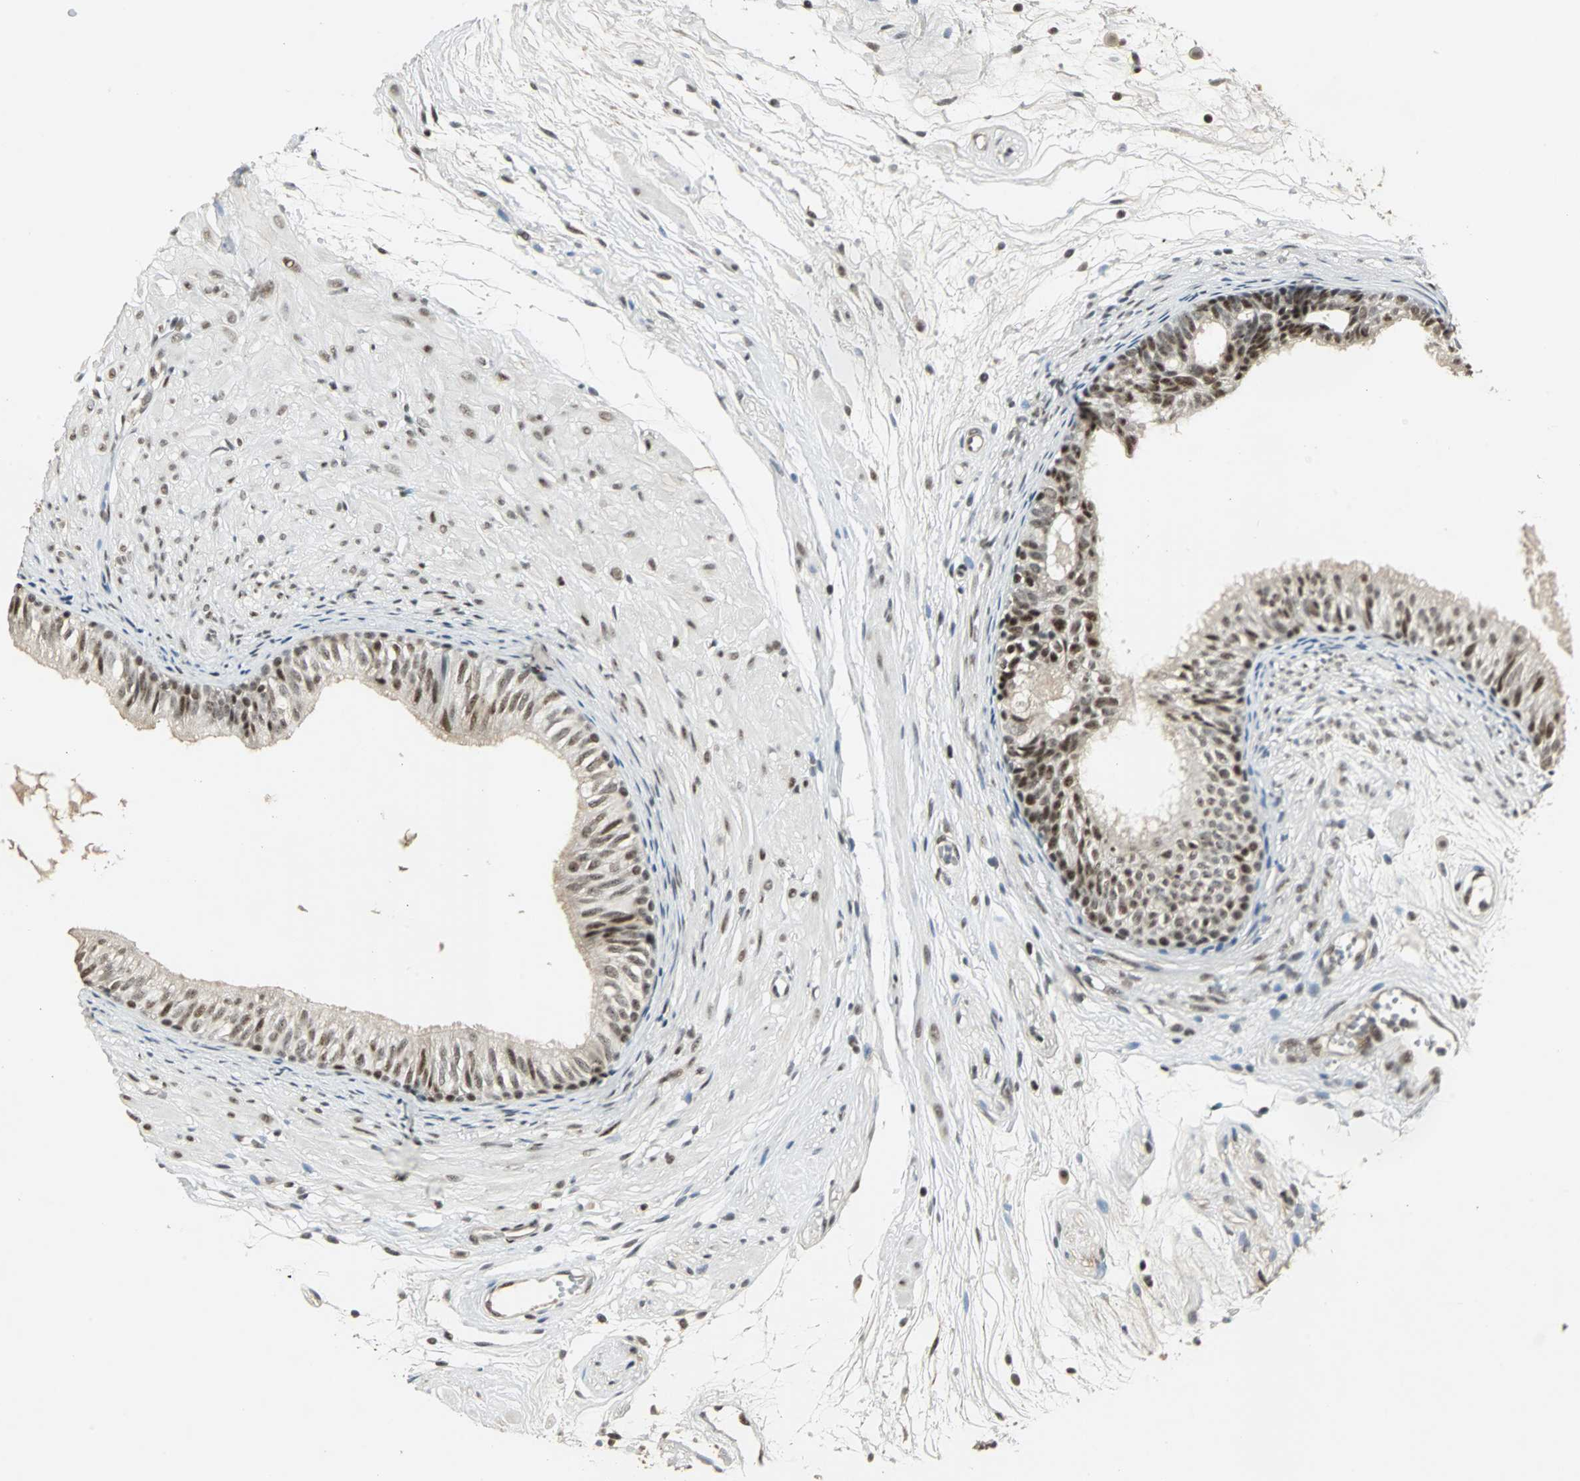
{"staining": {"intensity": "strong", "quantity": ">75%", "location": "cytoplasmic/membranous,nuclear"}, "tissue": "epididymis", "cell_type": "Glandular cells", "image_type": "normal", "snomed": [{"axis": "morphology", "description": "Normal tissue, NOS"}, {"axis": "morphology", "description": "Atrophy, NOS"}, {"axis": "topography", "description": "Testis"}, {"axis": "topography", "description": "Epididymis"}], "caption": "Epididymis stained with DAB immunohistochemistry (IHC) shows high levels of strong cytoplasmic/membranous,nuclear positivity in approximately >75% of glandular cells.", "gene": "MED4", "patient": {"sex": "male", "age": 18}}